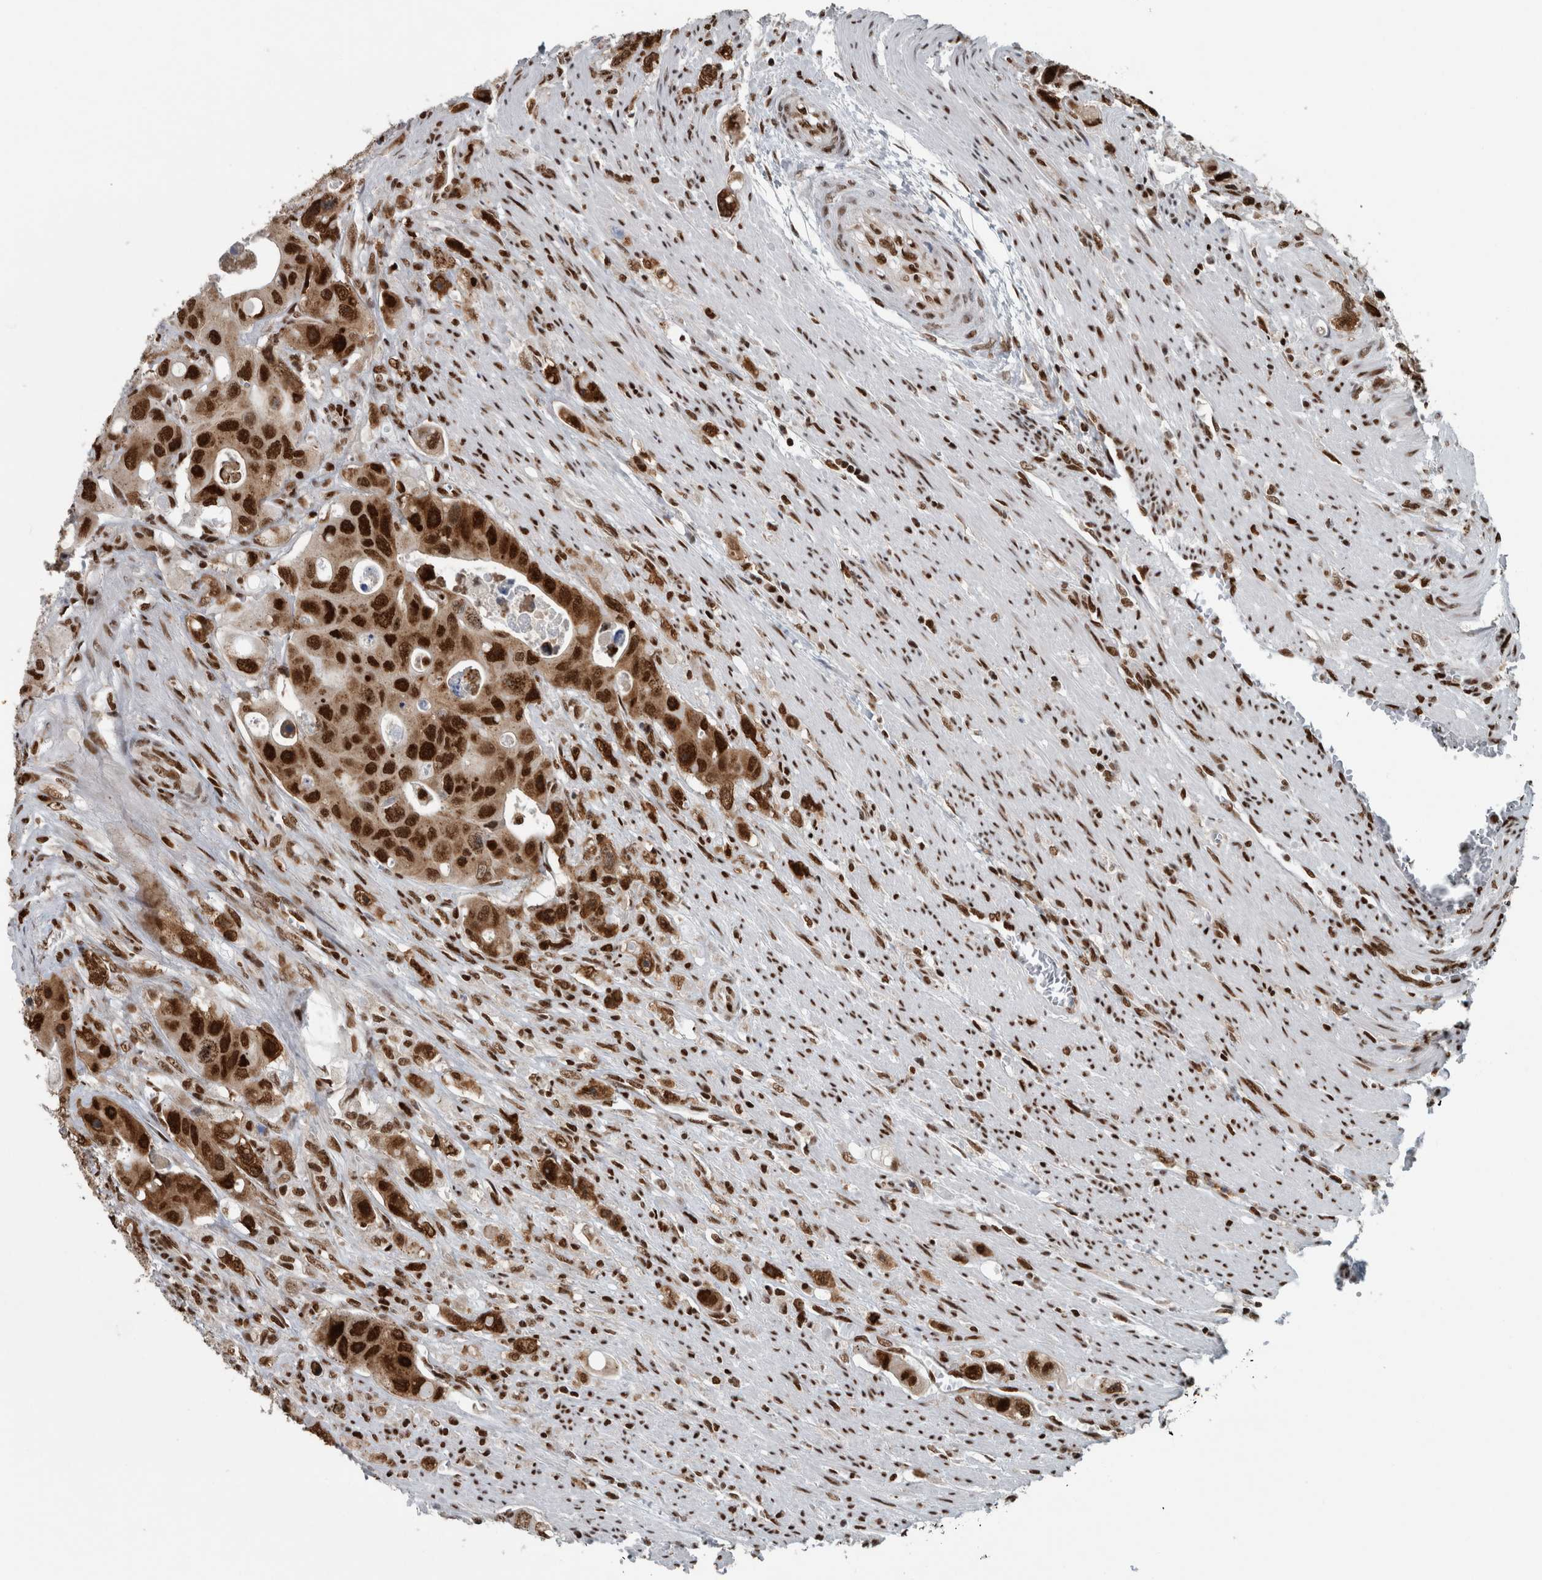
{"staining": {"intensity": "strong", "quantity": ">75%", "location": "nuclear"}, "tissue": "colorectal cancer", "cell_type": "Tumor cells", "image_type": "cancer", "snomed": [{"axis": "morphology", "description": "Adenocarcinoma, NOS"}, {"axis": "topography", "description": "Colon"}], "caption": "Colorectal cancer stained for a protein shows strong nuclear positivity in tumor cells. The protein of interest is shown in brown color, while the nuclei are stained blue.", "gene": "DNMT3A", "patient": {"sex": "female", "age": 46}}